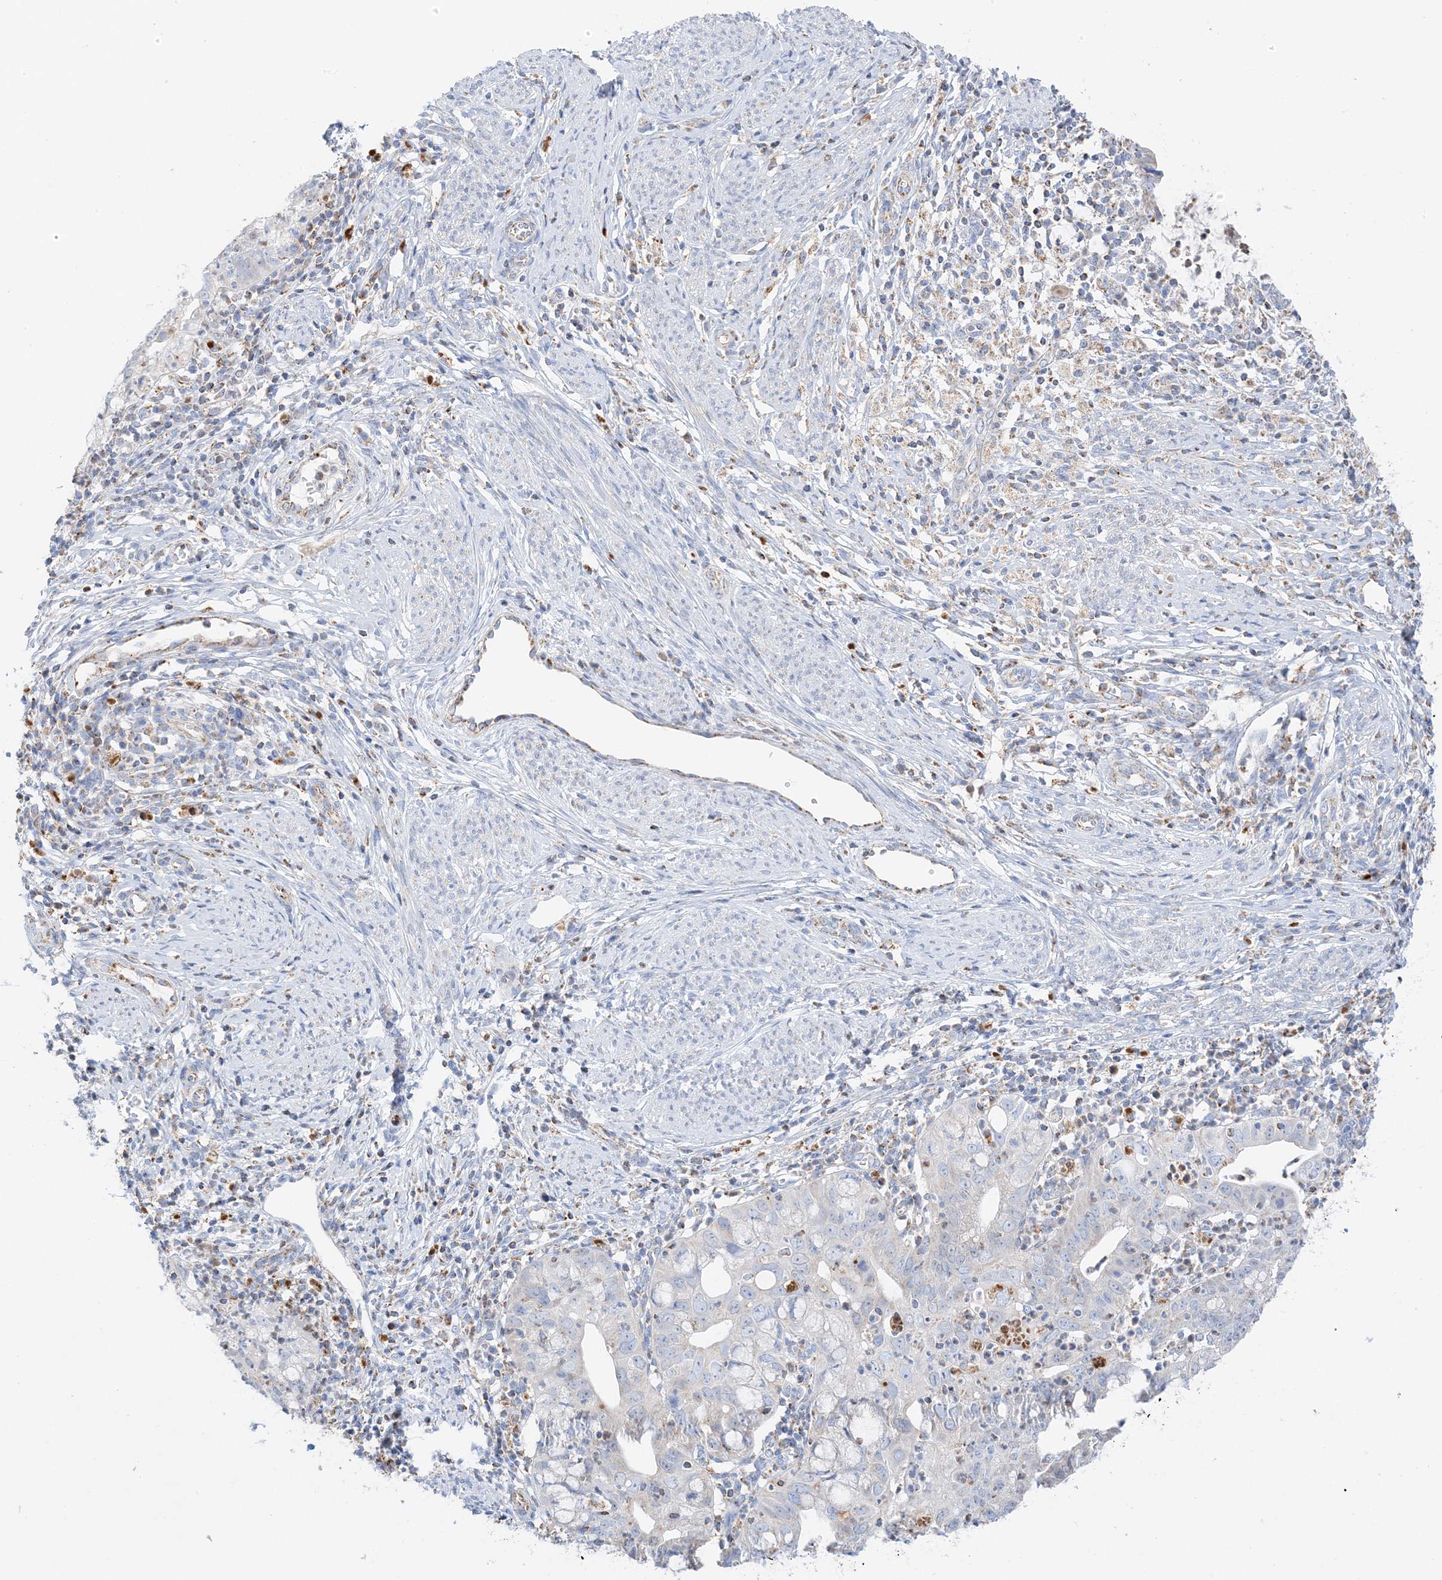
{"staining": {"intensity": "moderate", "quantity": "<25%", "location": "cytoplasmic/membranous"}, "tissue": "cervical cancer", "cell_type": "Tumor cells", "image_type": "cancer", "snomed": [{"axis": "morphology", "description": "Adenocarcinoma, NOS"}, {"axis": "topography", "description": "Cervix"}], "caption": "This is an image of immunohistochemistry staining of cervical cancer, which shows moderate staining in the cytoplasmic/membranous of tumor cells.", "gene": "CAPN13", "patient": {"sex": "female", "age": 36}}